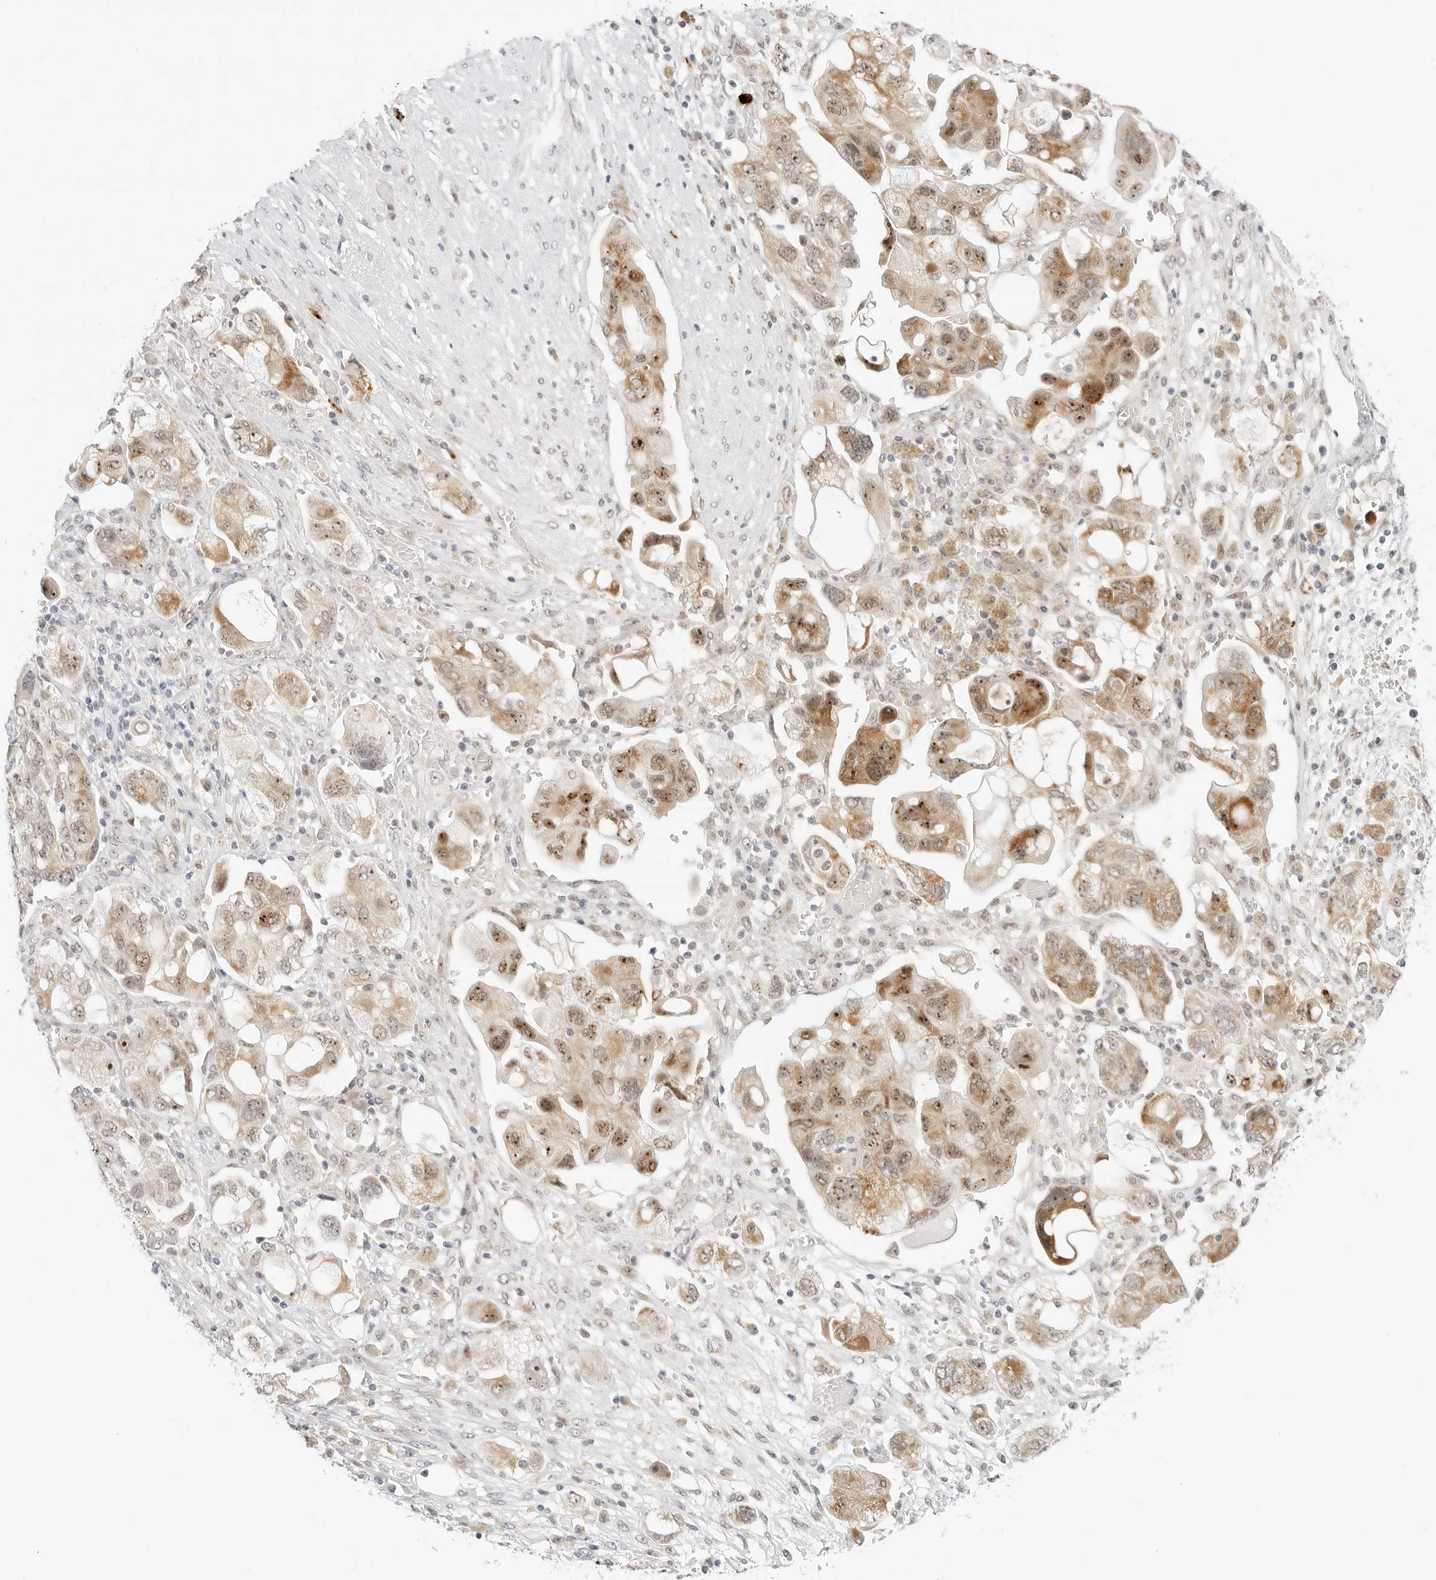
{"staining": {"intensity": "moderate", "quantity": ">75%", "location": "cytoplasmic/membranous,nuclear"}, "tissue": "ovarian cancer", "cell_type": "Tumor cells", "image_type": "cancer", "snomed": [{"axis": "morphology", "description": "Carcinoma, NOS"}, {"axis": "morphology", "description": "Cystadenocarcinoma, serous, NOS"}, {"axis": "topography", "description": "Ovary"}], "caption": "Immunohistochemistry (IHC) (DAB) staining of serous cystadenocarcinoma (ovarian) exhibits moderate cytoplasmic/membranous and nuclear protein positivity in approximately >75% of tumor cells.", "gene": "HIPK3", "patient": {"sex": "female", "age": 69}}